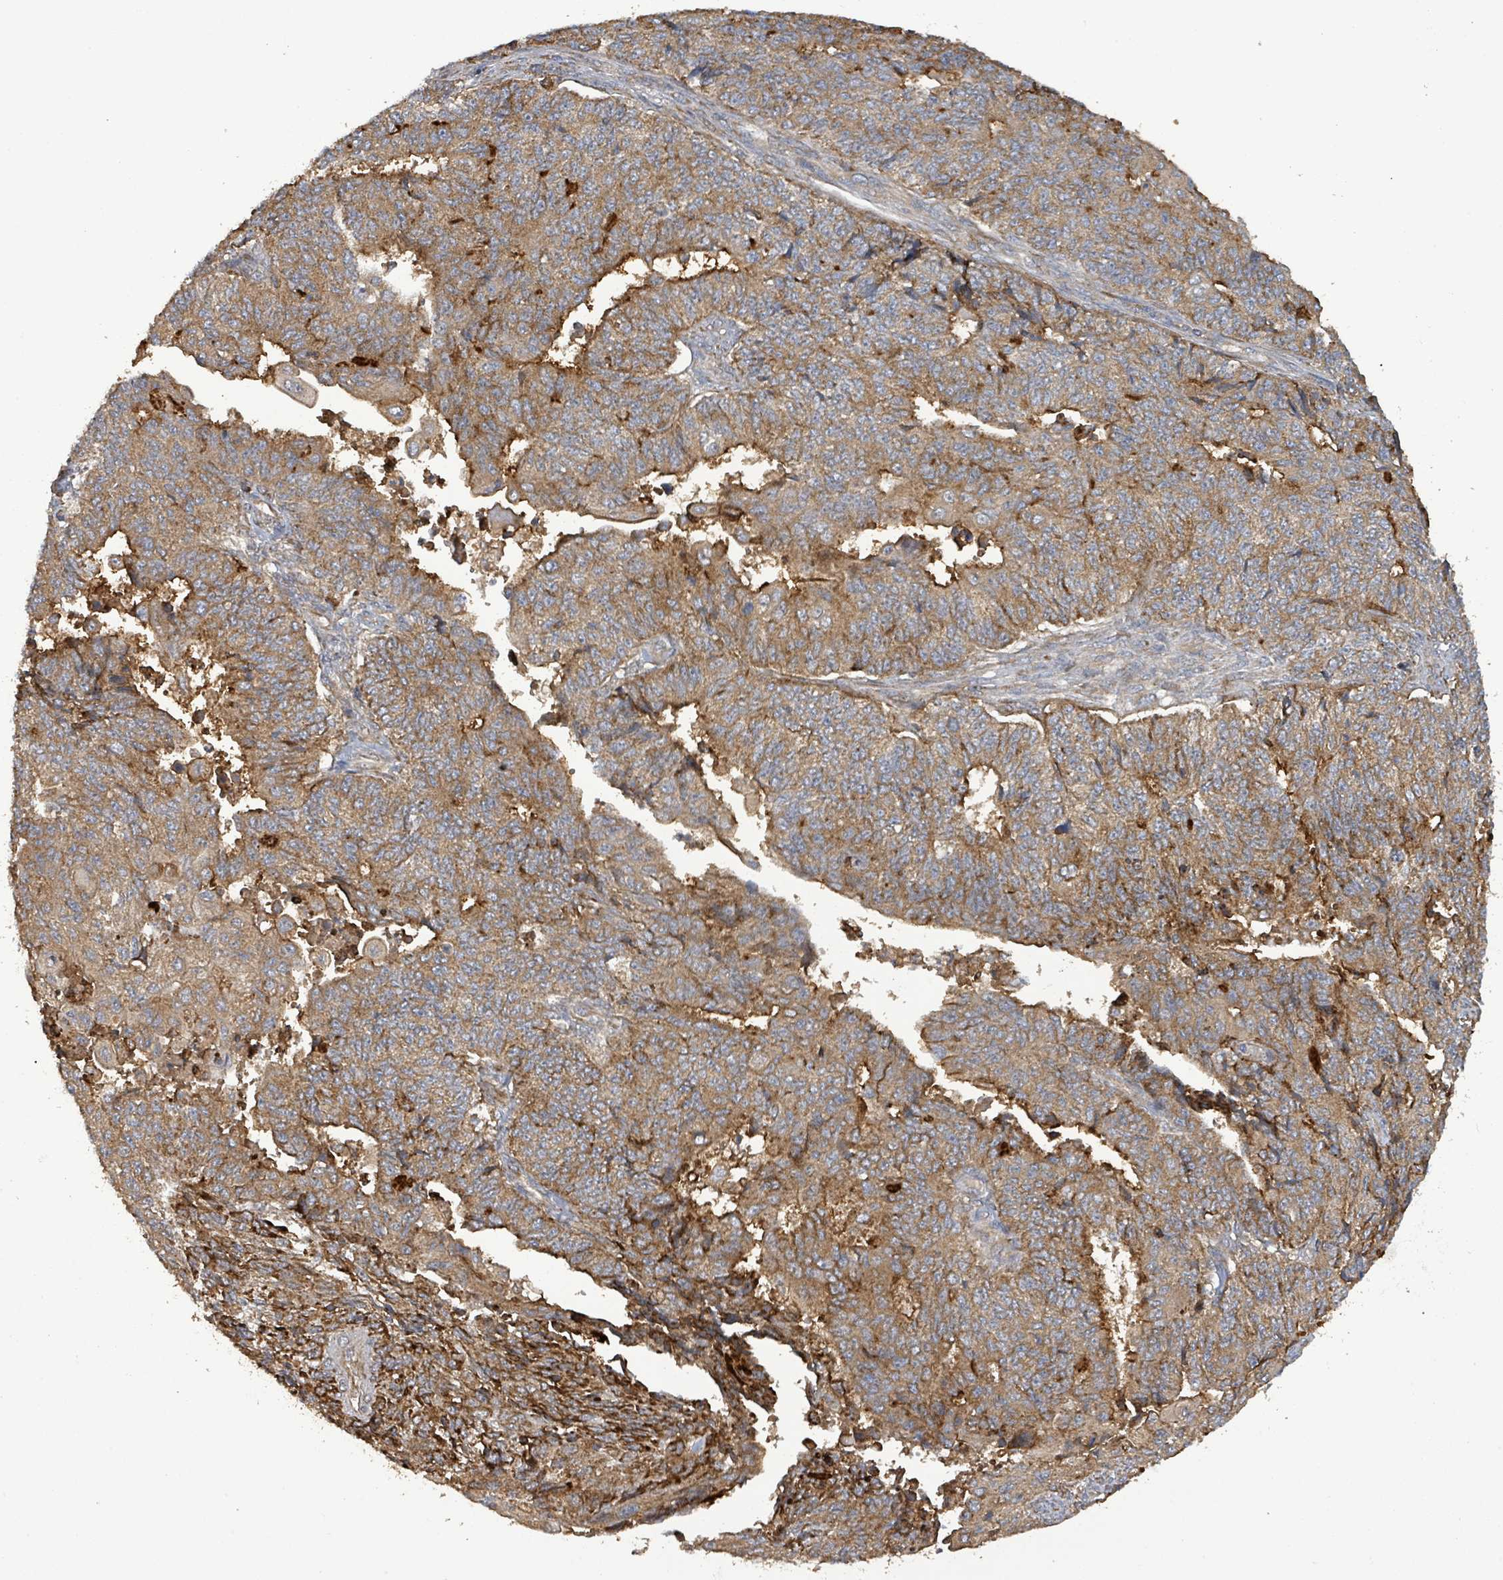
{"staining": {"intensity": "strong", "quantity": ">75%", "location": "cytoplasmic/membranous"}, "tissue": "endometrial cancer", "cell_type": "Tumor cells", "image_type": "cancer", "snomed": [{"axis": "morphology", "description": "Adenocarcinoma, NOS"}, {"axis": "topography", "description": "Endometrium"}], "caption": "There is high levels of strong cytoplasmic/membranous staining in tumor cells of endometrial adenocarcinoma, as demonstrated by immunohistochemical staining (brown color).", "gene": "STARD4", "patient": {"sex": "female", "age": 32}}